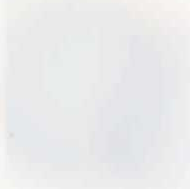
{"staining": {"intensity": "moderate", "quantity": "25%-75%", "location": "cytoplasmic/membranous,nuclear"}, "tissue": "lymphoma", "cell_type": "Tumor cells", "image_type": "cancer", "snomed": [{"axis": "morphology", "description": "Malignant lymphoma, non-Hodgkin's type, High grade"}, {"axis": "topography", "description": "Spleen"}, {"axis": "topography", "description": "Lymph node"}], "caption": "This photomicrograph displays immunohistochemistry staining of human lymphoma, with medium moderate cytoplasmic/membranous and nuclear positivity in approximately 25%-75% of tumor cells.", "gene": "MYC", "patient": {"sex": "female", "age": 70}}